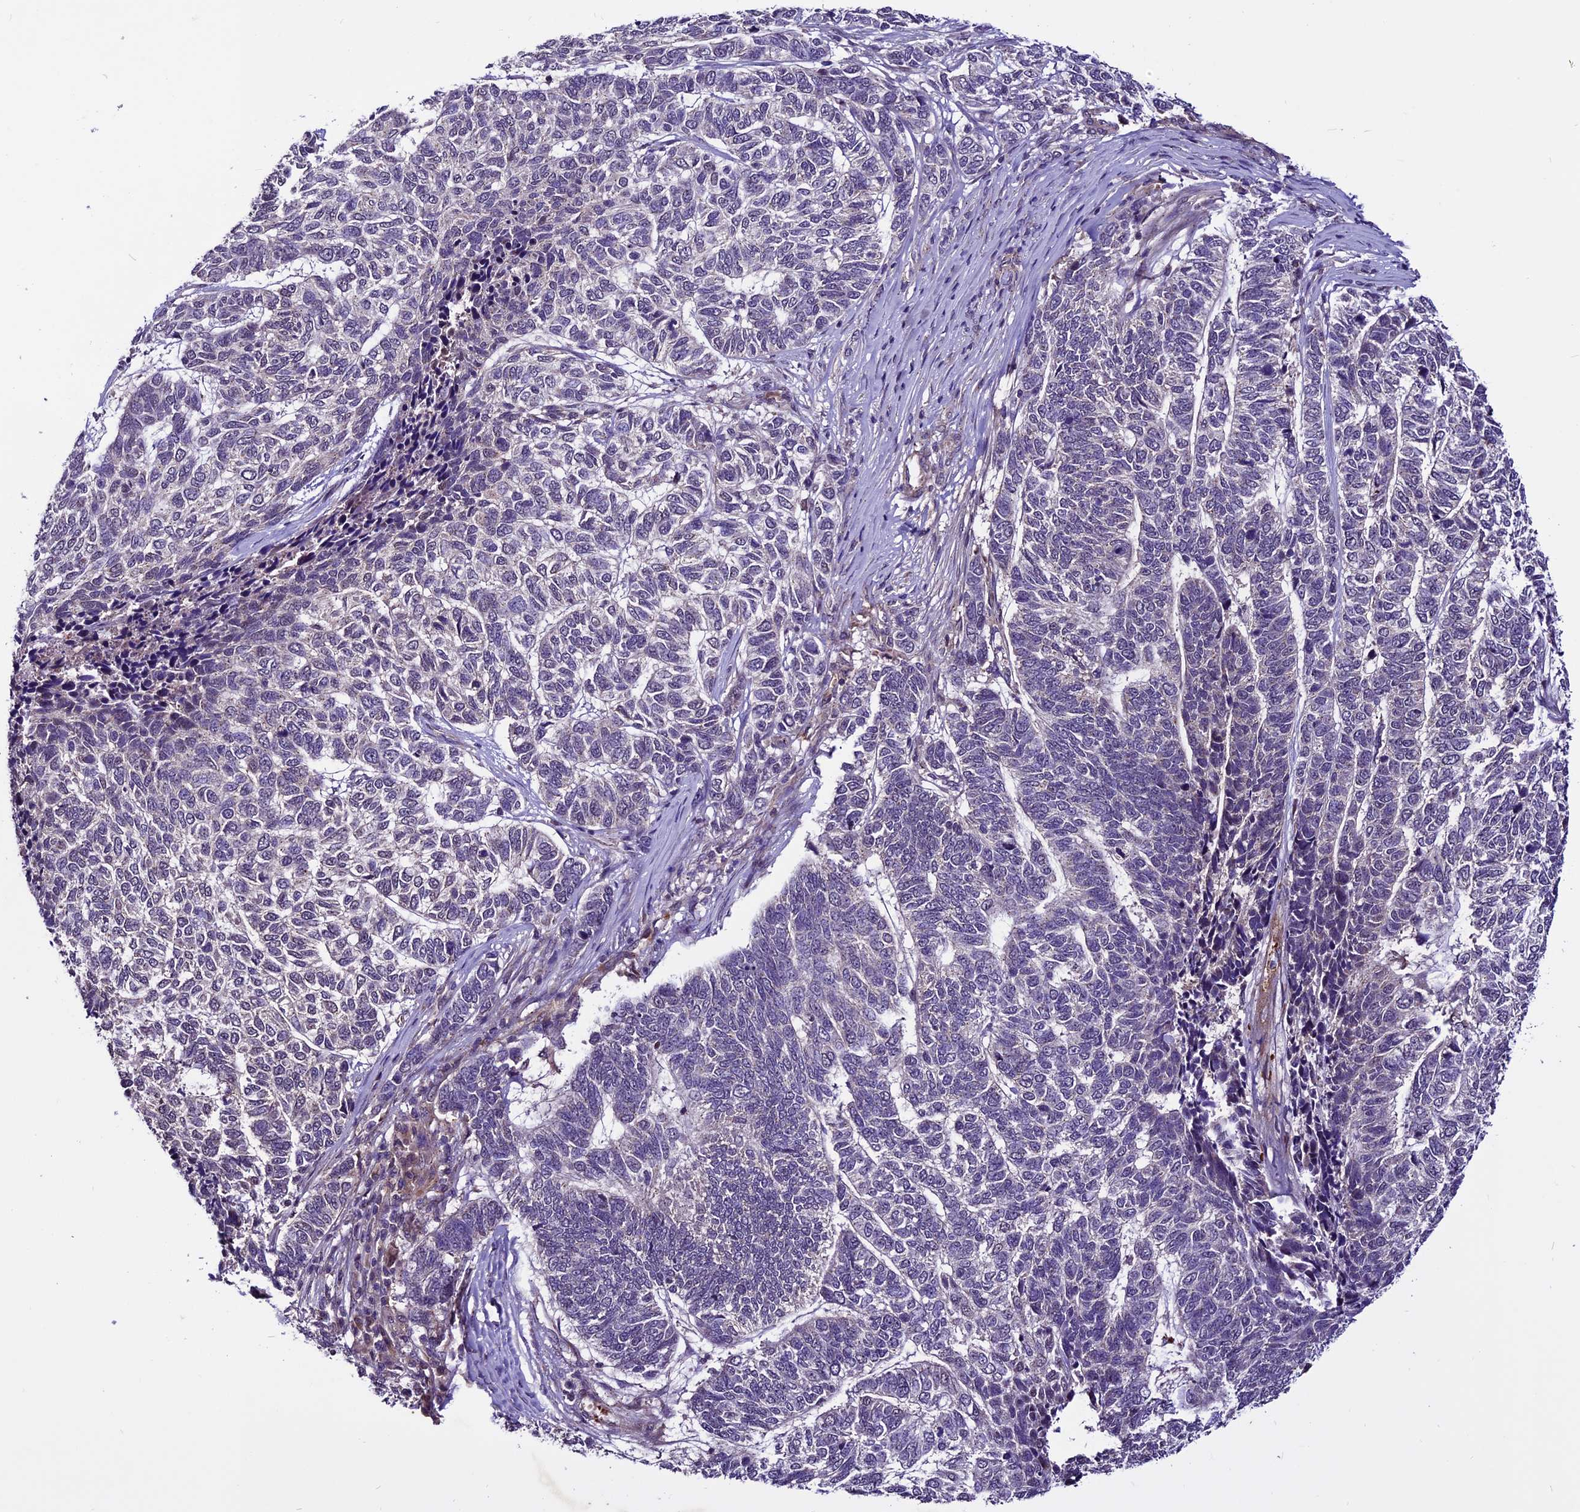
{"staining": {"intensity": "negative", "quantity": "none", "location": "none"}, "tissue": "skin cancer", "cell_type": "Tumor cells", "image_type": "cancer", "snomed": [{"axis": "morphology", "description": "Basal cell carcinoma"}, {"axis": "topography", "description": "Skin"}], "caption": "This is an immunohistochemistry (IHC) photomicrograph of human skin cancer. There is no staining in tumor cells.", "gene": "RINL", "patient": {"sex": "female", "age": 65}}